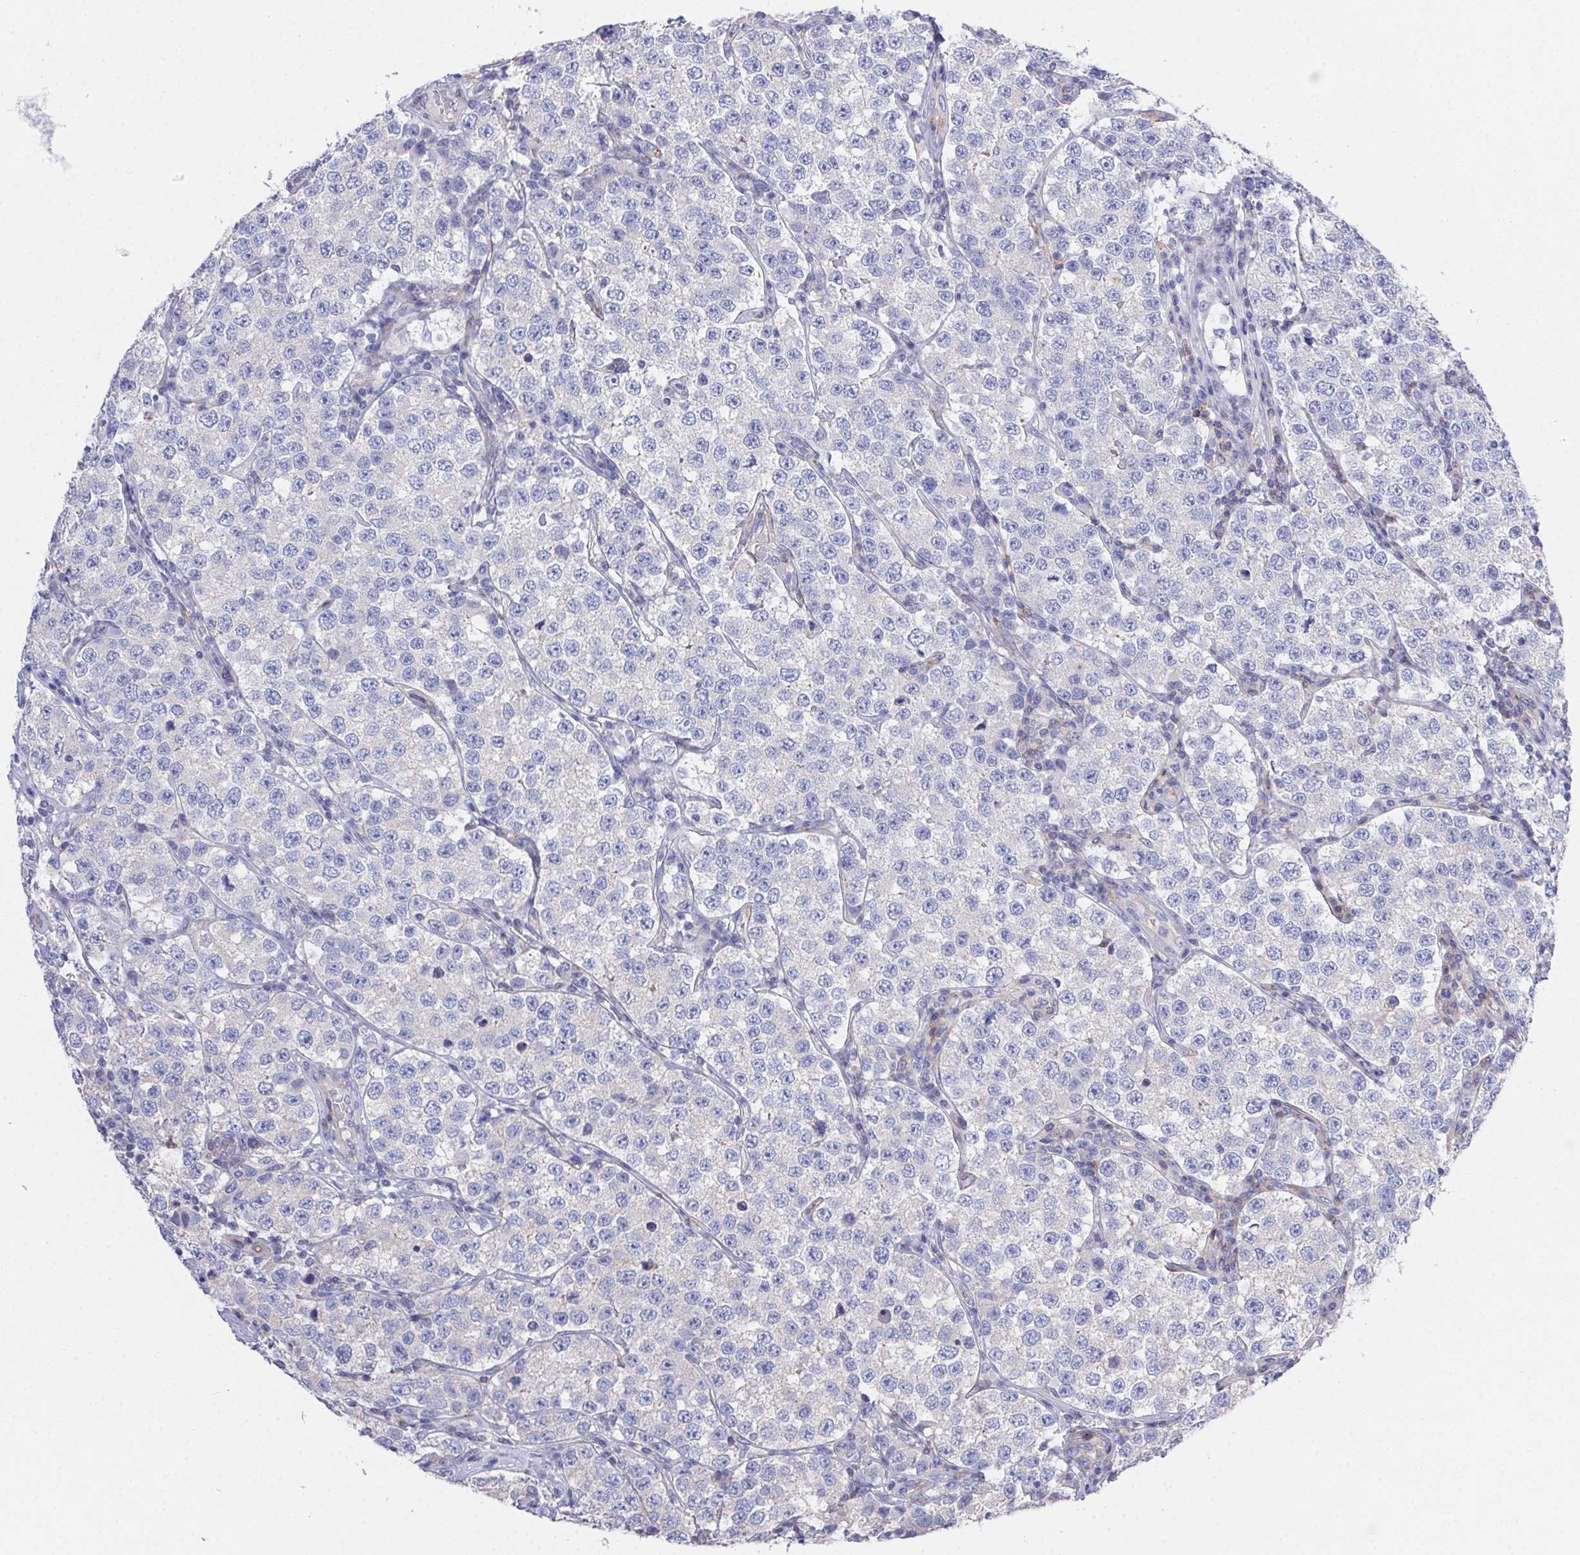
{"staining": {"intensity": "negative", "quantity": "none", "location": "none"}, "tissue": "testis cancer", "cell_type": "Tumor cells", "image_type": "cancer", "snomed": [{"axis": "morphology", "description": "Seminoma, NOS"}, {"axis": "topography", "description": "Testis"}], "caption": "The histopathology image reveals no significant positivity in tumor cells of testis cancer.", "gene": "PRG3", "patient": {"sex": "male", "age": 34}}